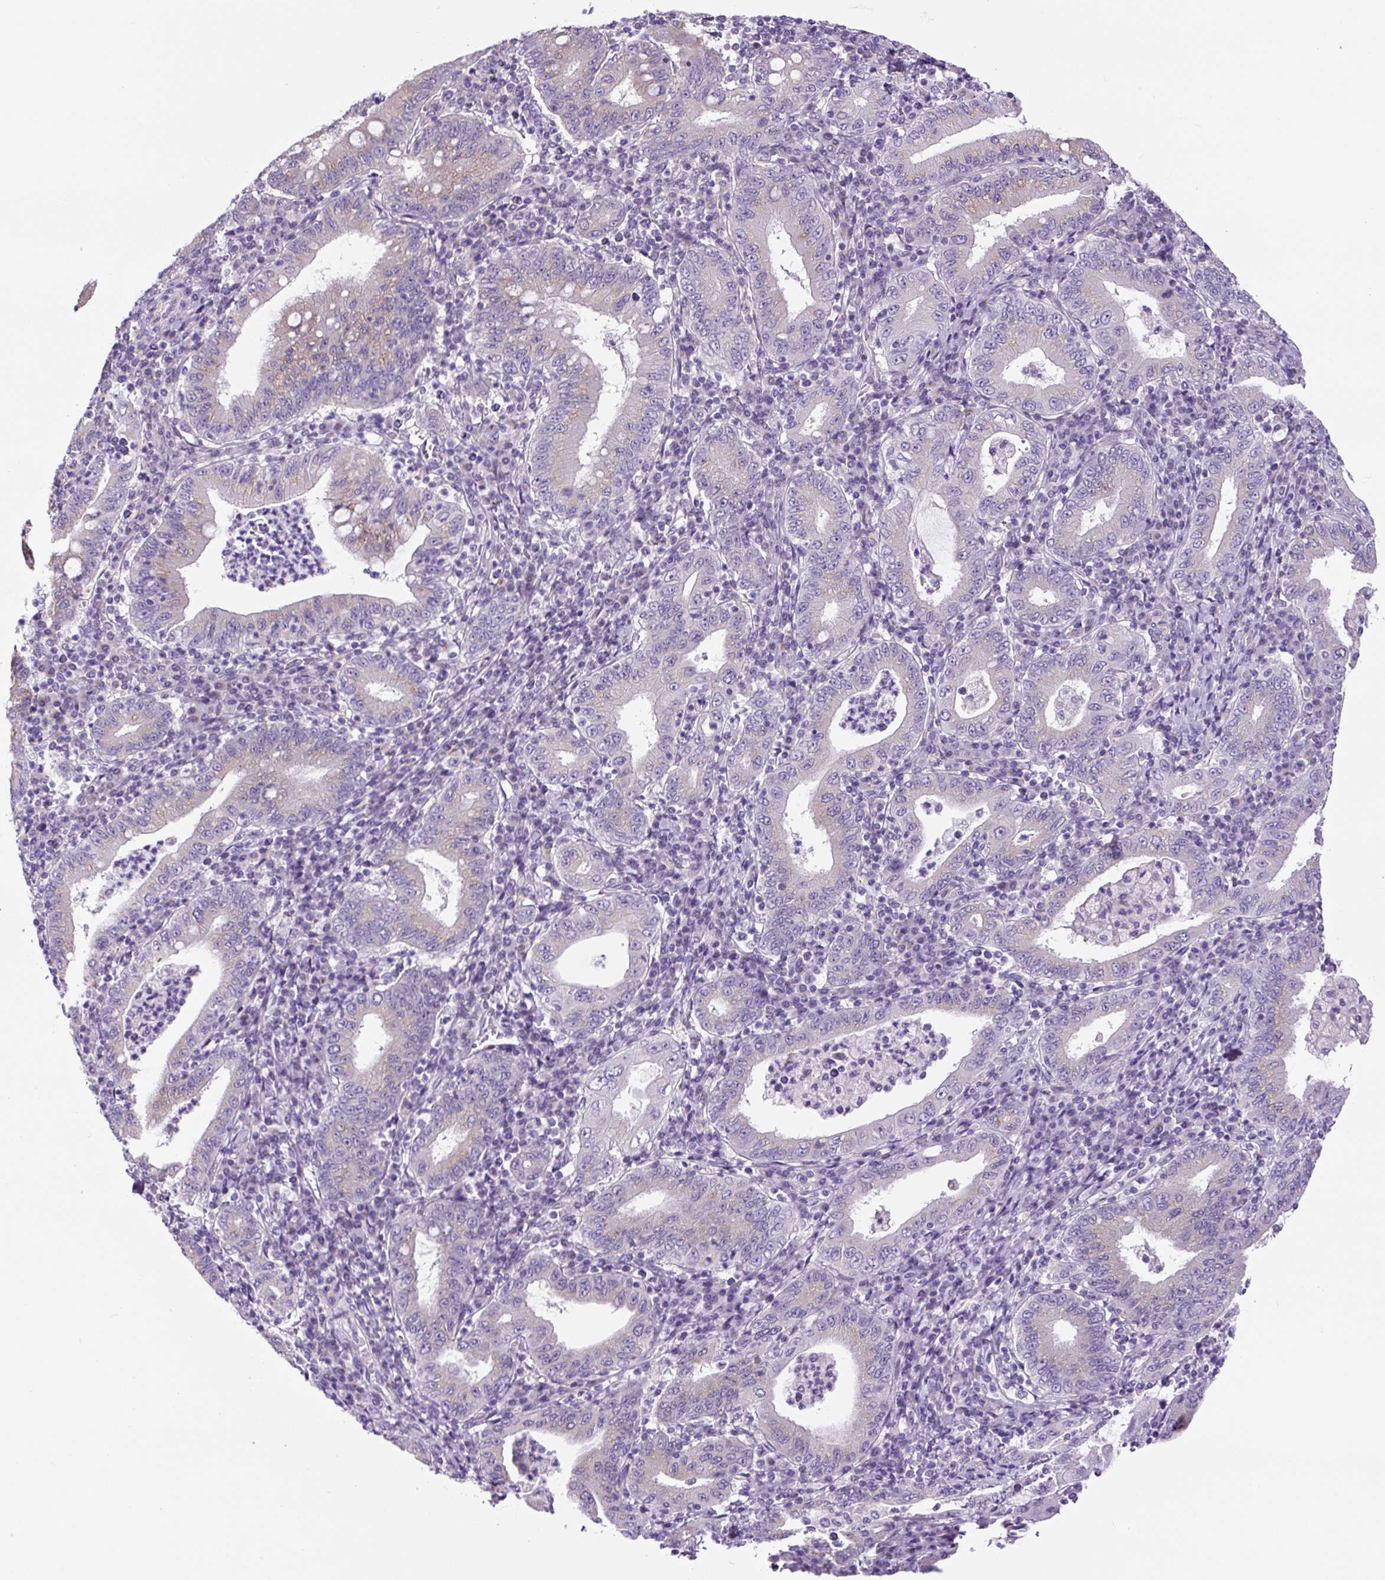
{"staining": {"intensity": "negative", "quantity": "none", "location": "none"}, "tissue": "stomach cancer", "cell_type": "Tumor cells", "image_type": "cancer", "snomed": [{"axis": "morphology", "description": "Normal tissue, NOS"}, {"axis": "morphology", "description": "Adenocarcinoma, NOS"}, {"axis": "topography", "description": "Esophagus"}, {"axis": "topography", "description": "Stomach, upper"}, {"axis": "topography", "description": "Peripheral nerve tissue"}], "caption": "The histopathology image displays no staining of tumor cells in stomach cancer (adenocarcinoma).", "gene": "GORASP1", "patient": {"sex": "male", "age": 62}}